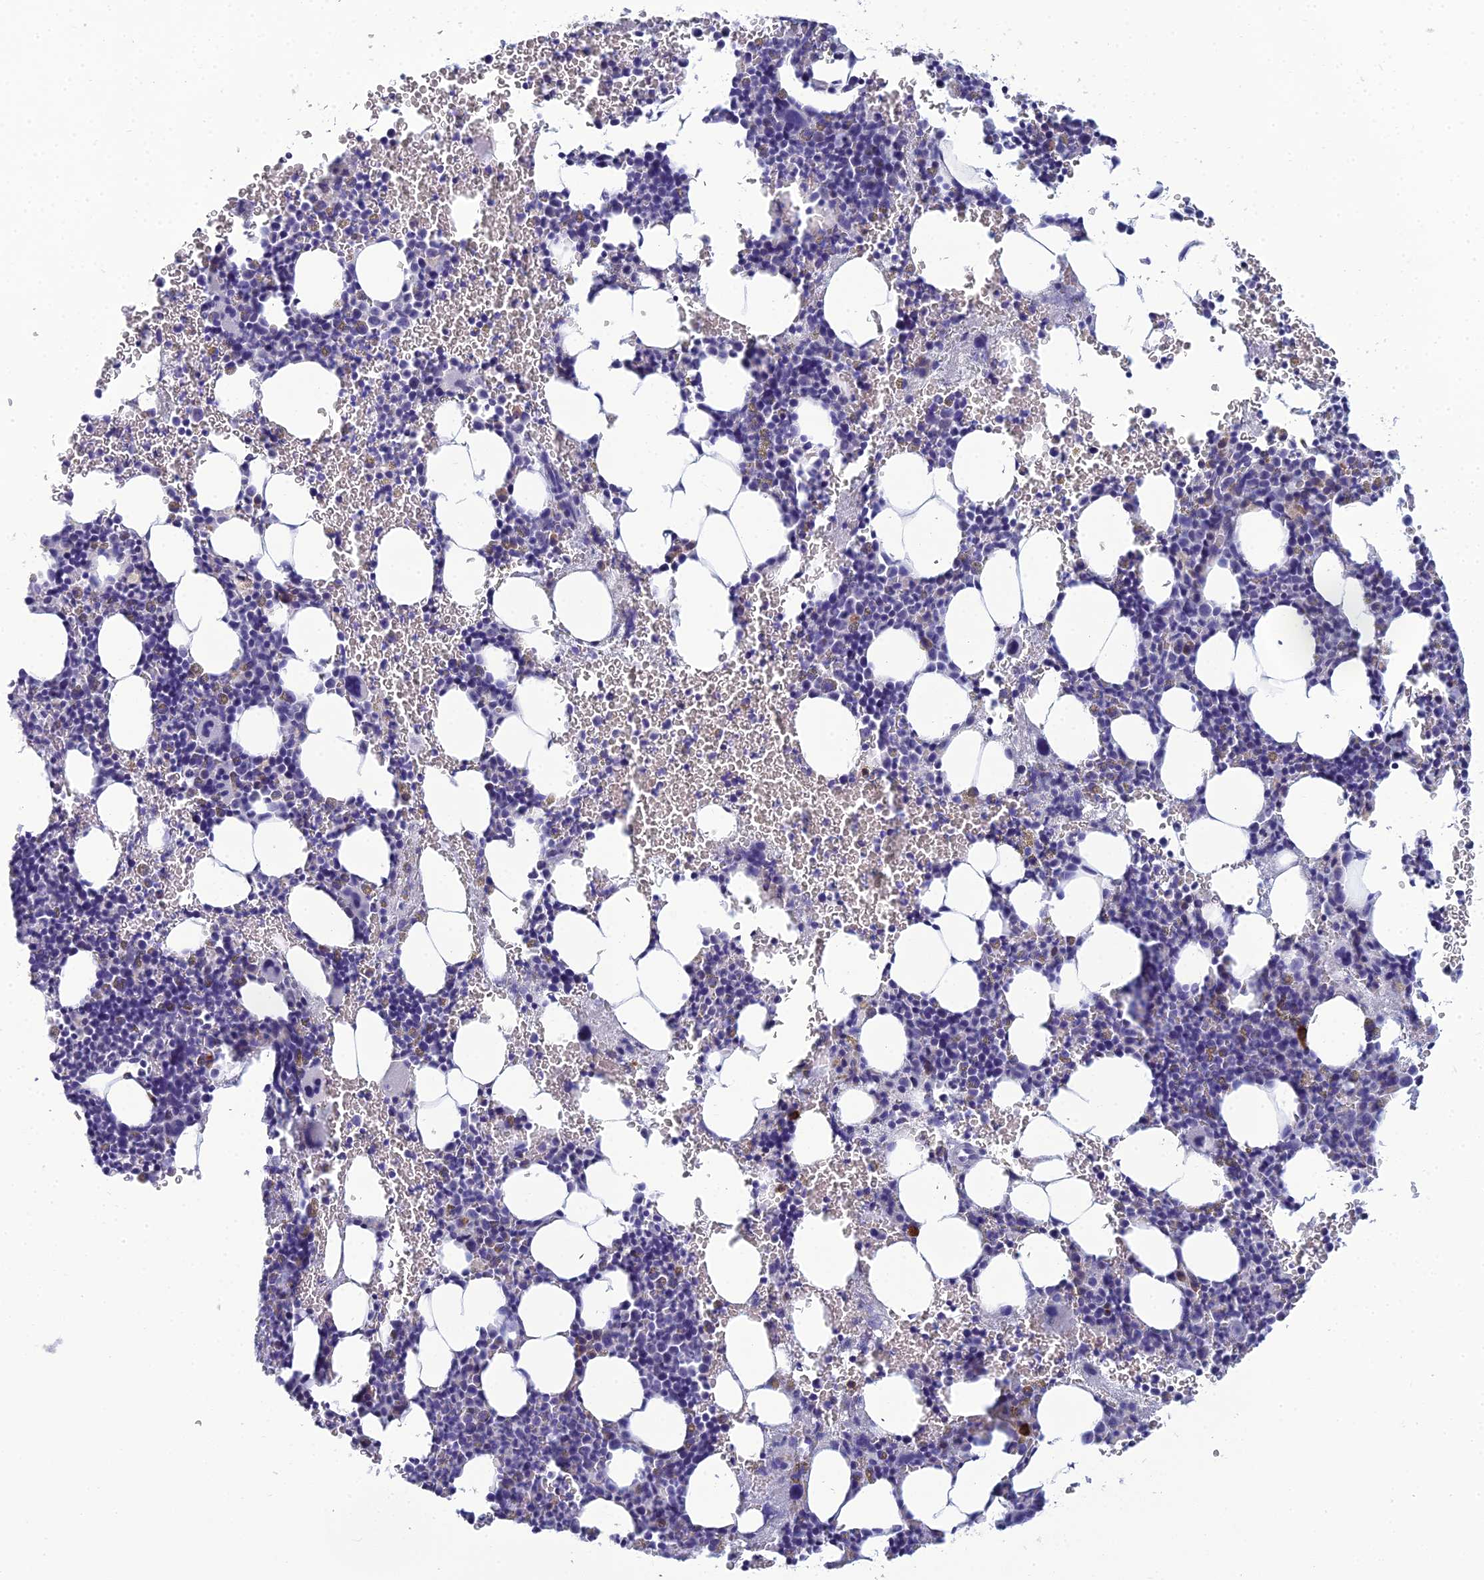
{"staining": {"intensity": "negative", "quantity": "none", "location": "none"}, "tissue": "bone marrow", "cell_type": "Hematopoietic cells", "image_type": "normal", "snomed": [{"axis": "morphology", "description": "Normal tissue, NOS"}, {"axis": "topography", "description": "Bone marrow"}], "caption": "This is an IHC histopathology image of normal bone marrow. There is no expression in hematopoietic cells.", "gene": "MUC13", "patient": {"sex": "male", "age": 41}}